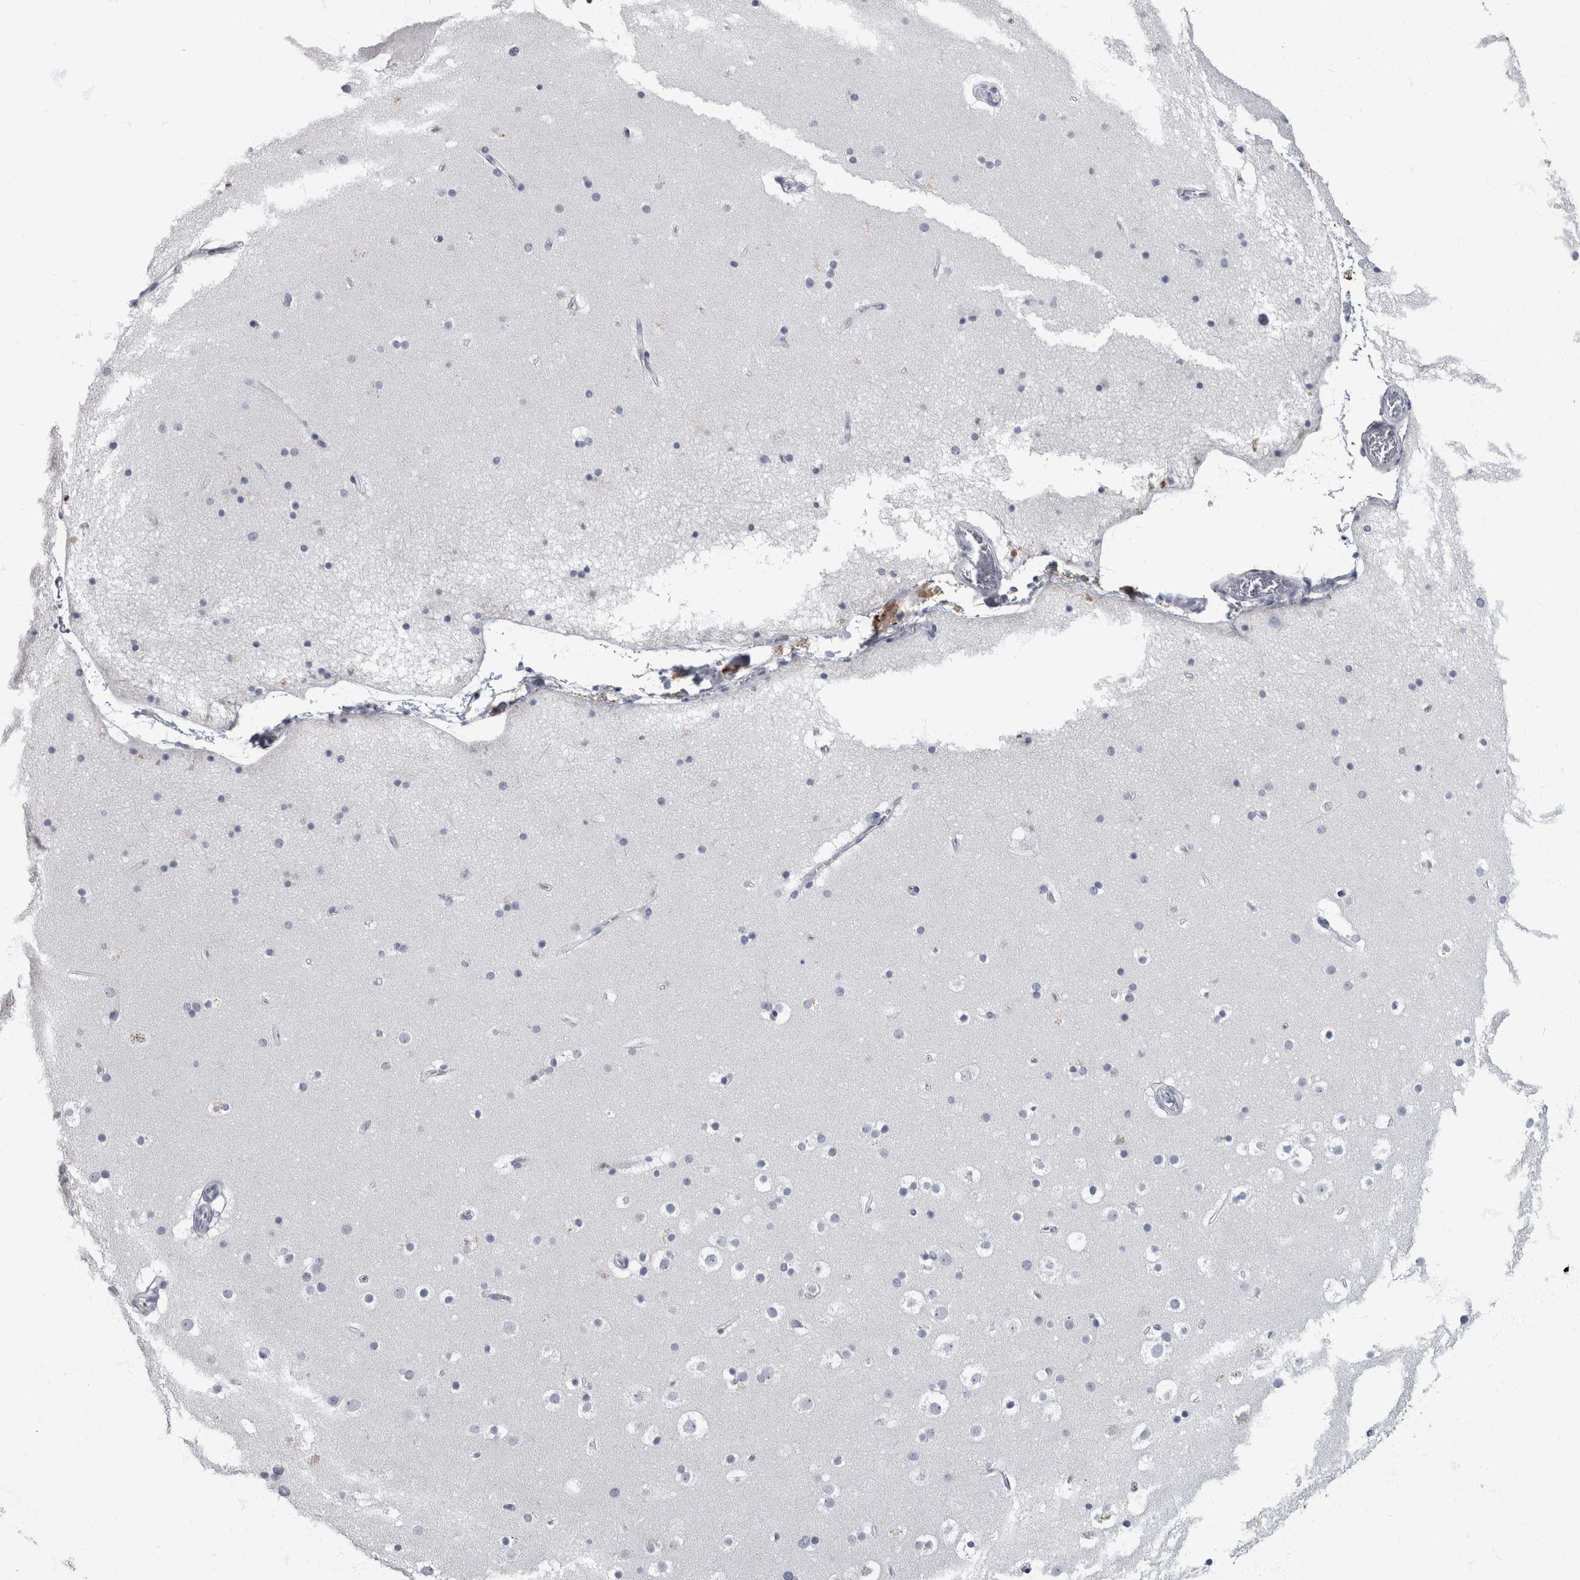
{"staining": {"intensity": "negative", "quantity": "none", "location": "none"}, "tissue": "cerebral cortex", "cell_type": "Endothelial cells", "image_type": "normal", "snomed": [{"axis": "morphology", "description": "Normal tissue, NOS"}, {"axis": "topography", "description": "Cerebral cortex"}], "caption": "IHC histopathology image of normal human cerebral cortex stained for a protein (brown), which exhibits no staining in endothelial cells. (DAB (3,3'-diaminobenzidine) IHC with hematoxylin counter stain).", "gene": "DSG2", "patient": {"sex": "male", "age": 57}}